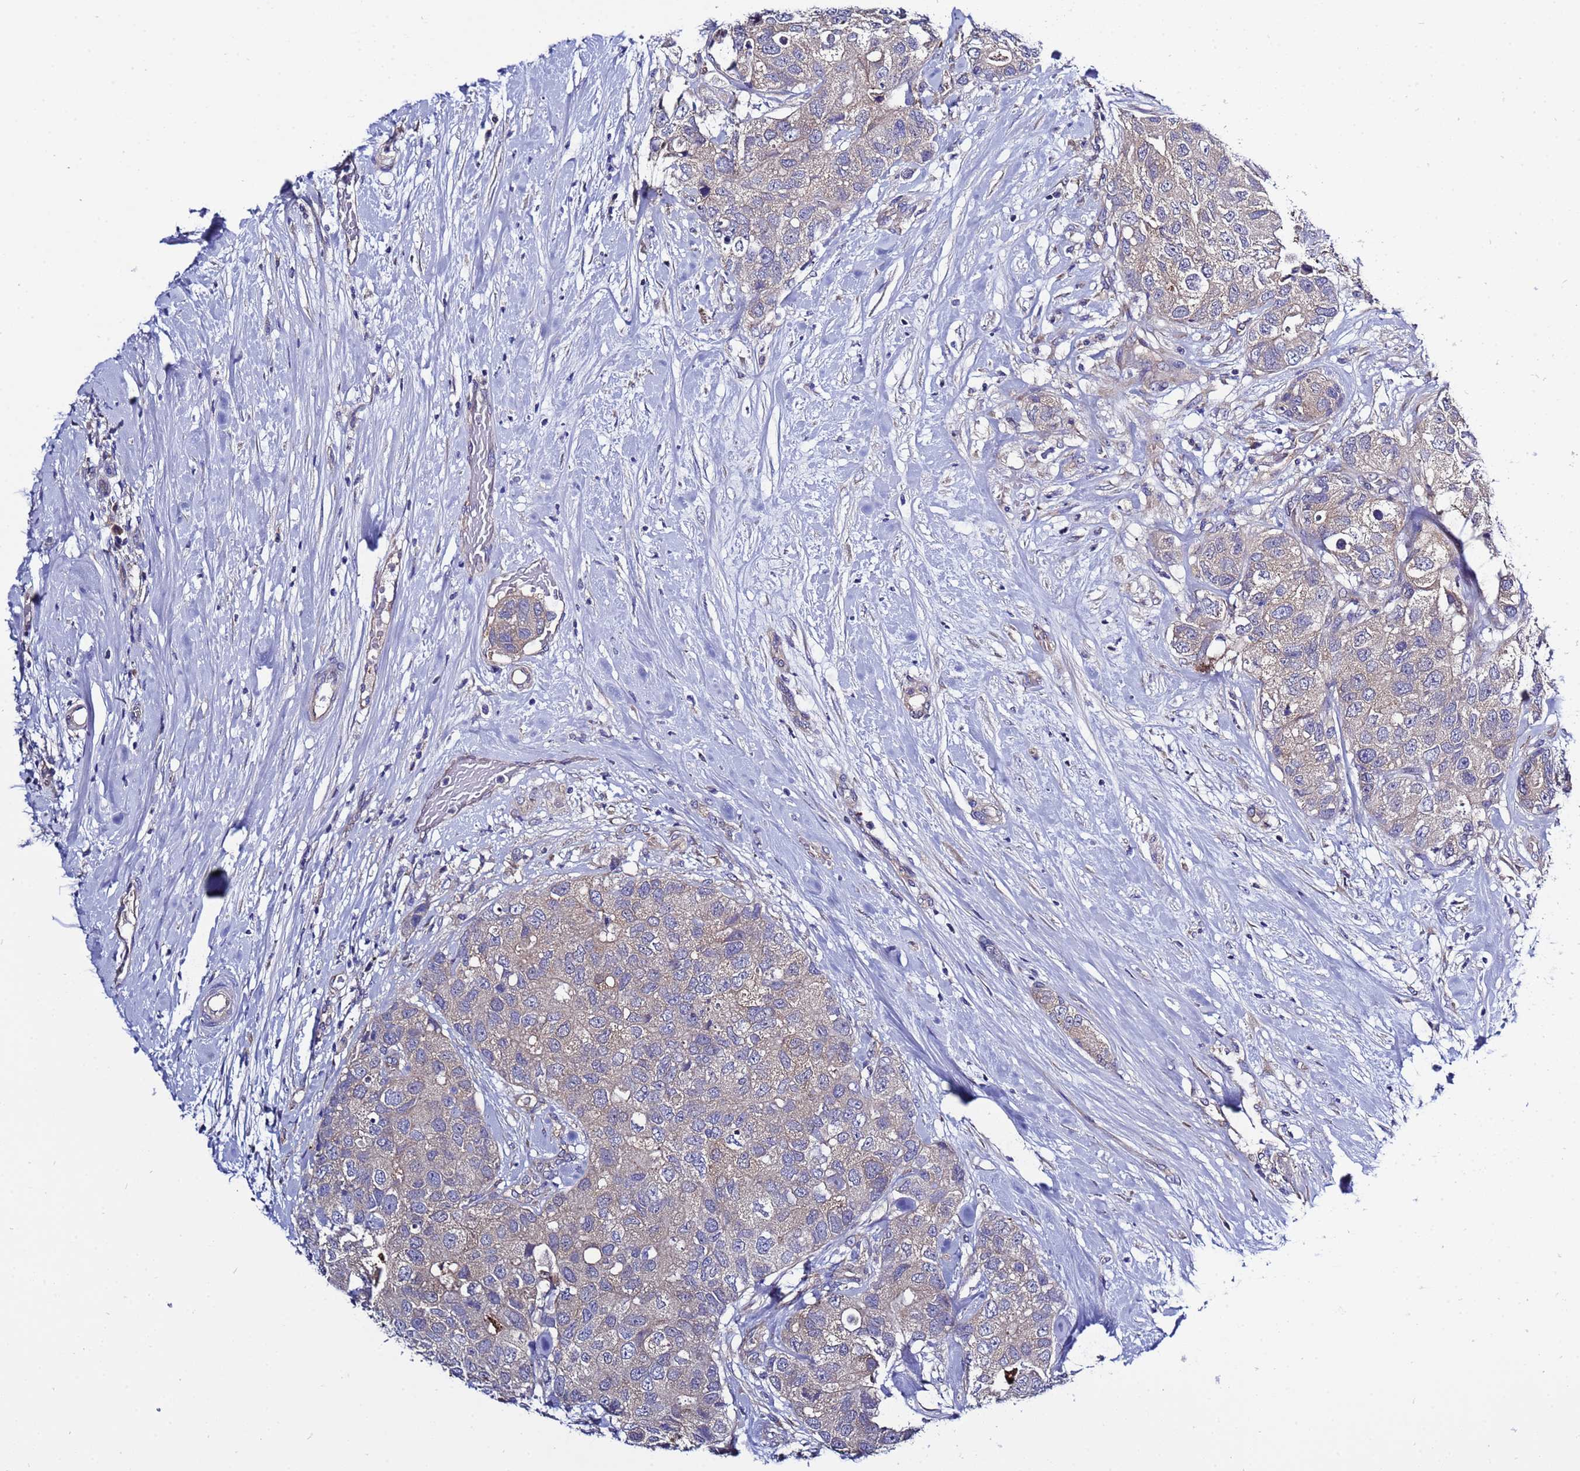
{"staining": {"intensity": "weak", "quantity": "<25%", "location": "cytoplasmic/membranous"}, "tissue": "breast cancer", "cell_type": "Tumor cells", "image_type": "cancer", "snomed": [{"axis": "morphology", "description": "Duct carcinoma"}, {"axis": "topography", "description": "Breast"}], "caption": "Tumor cells are negative for protein expression in human breast cancer. Brightfield microscopy of immunohistochemistry (IHC) stained with DAB (brown) and hematoxylin (blue), captured at high magnification.", "gene": "RC3H2", "patient": {"sex": "female", "age": 62}}